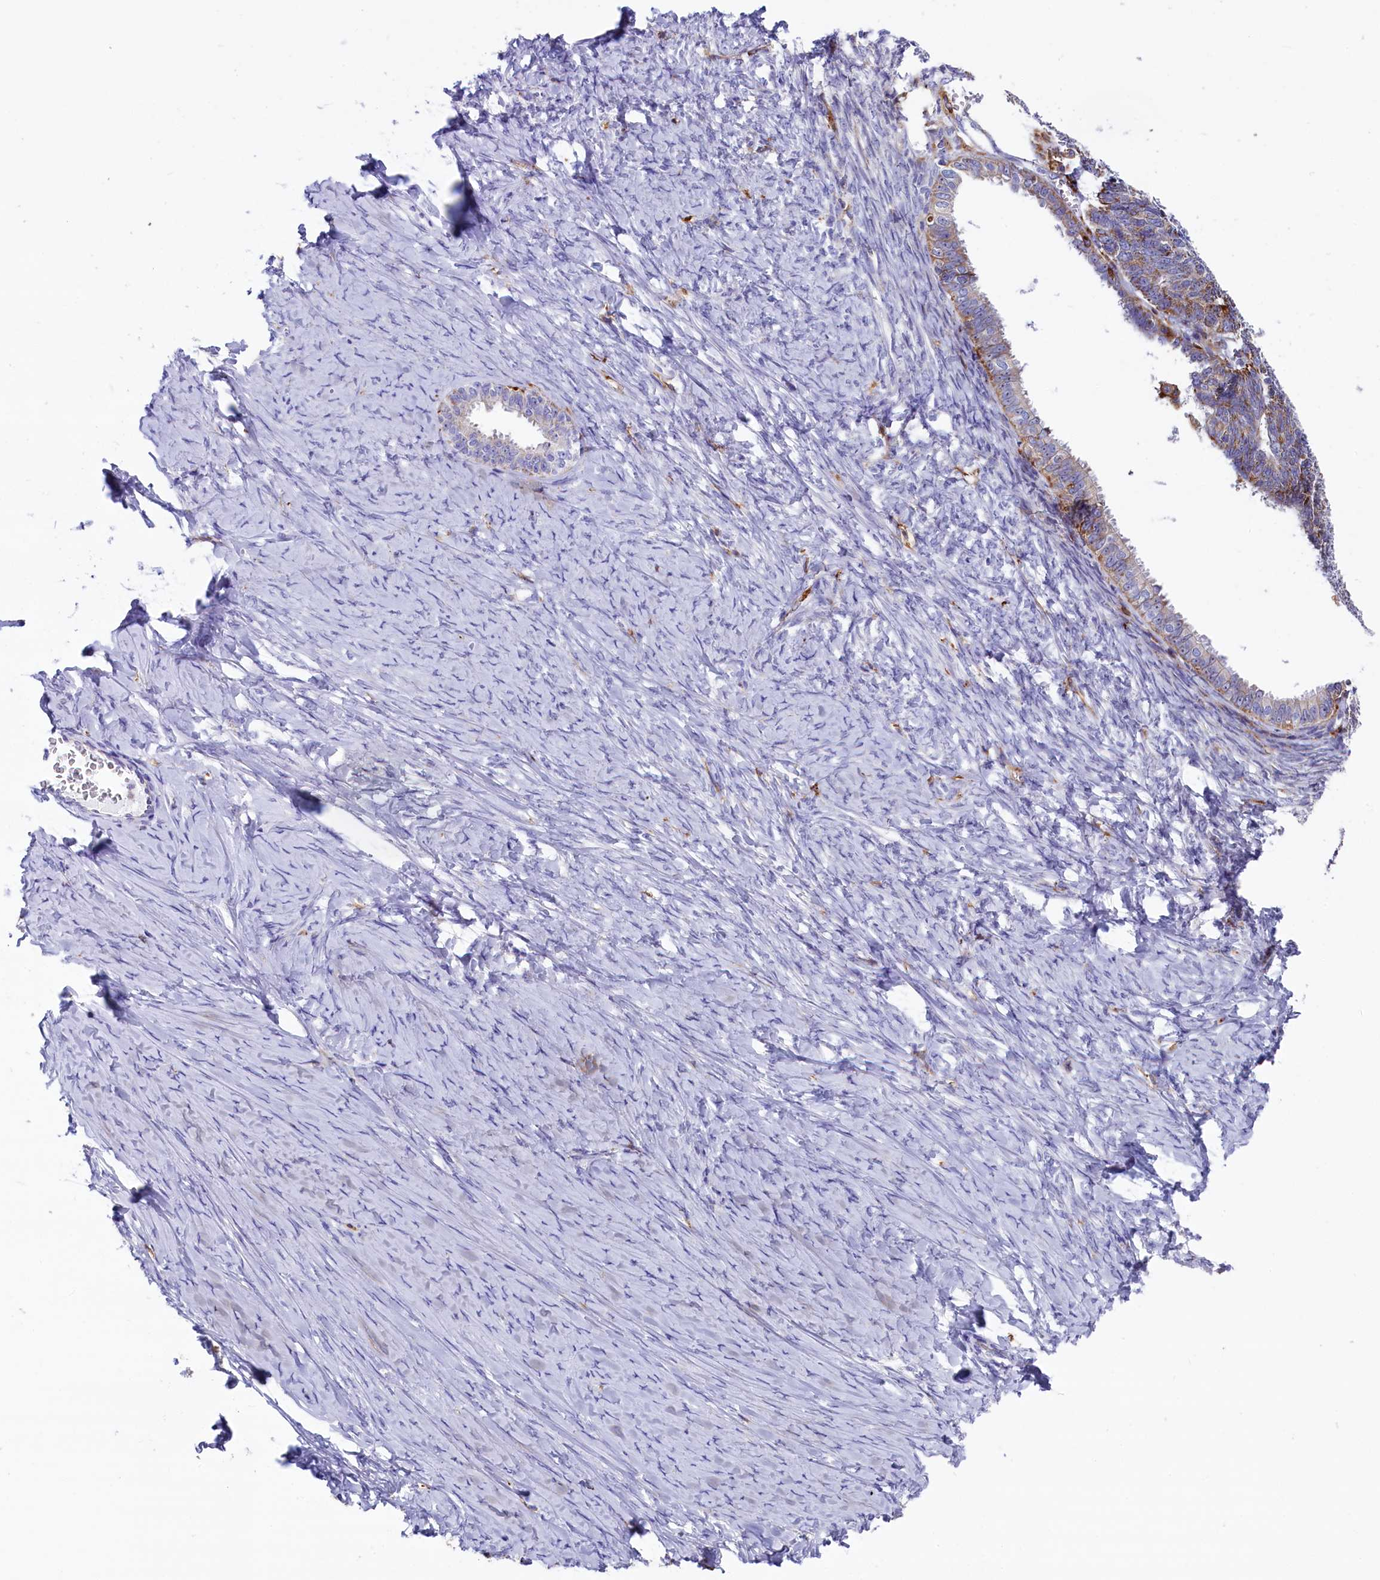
{"staining": {"intensity": "weak", "quantity": "<25%", "location": "cytoplasmic/membranous"}, "tissue": "ovarian cancer", "cell_type": "Tumor cells", "image_type": "cancer", "snomed": [{"axis": "morphology", "description": "Cystadenocarcinoma, serous, NOS"}, {"axis": "topography", "description": "Ovary"}], "caption": "This is a image of immunohistochemistry staining of ovarian cancer (serous cystadenocarcinoma), which shows no expression in tumor cells.", "gene": "IL20RA", "patient": {"sex": "female", "age": 79}}